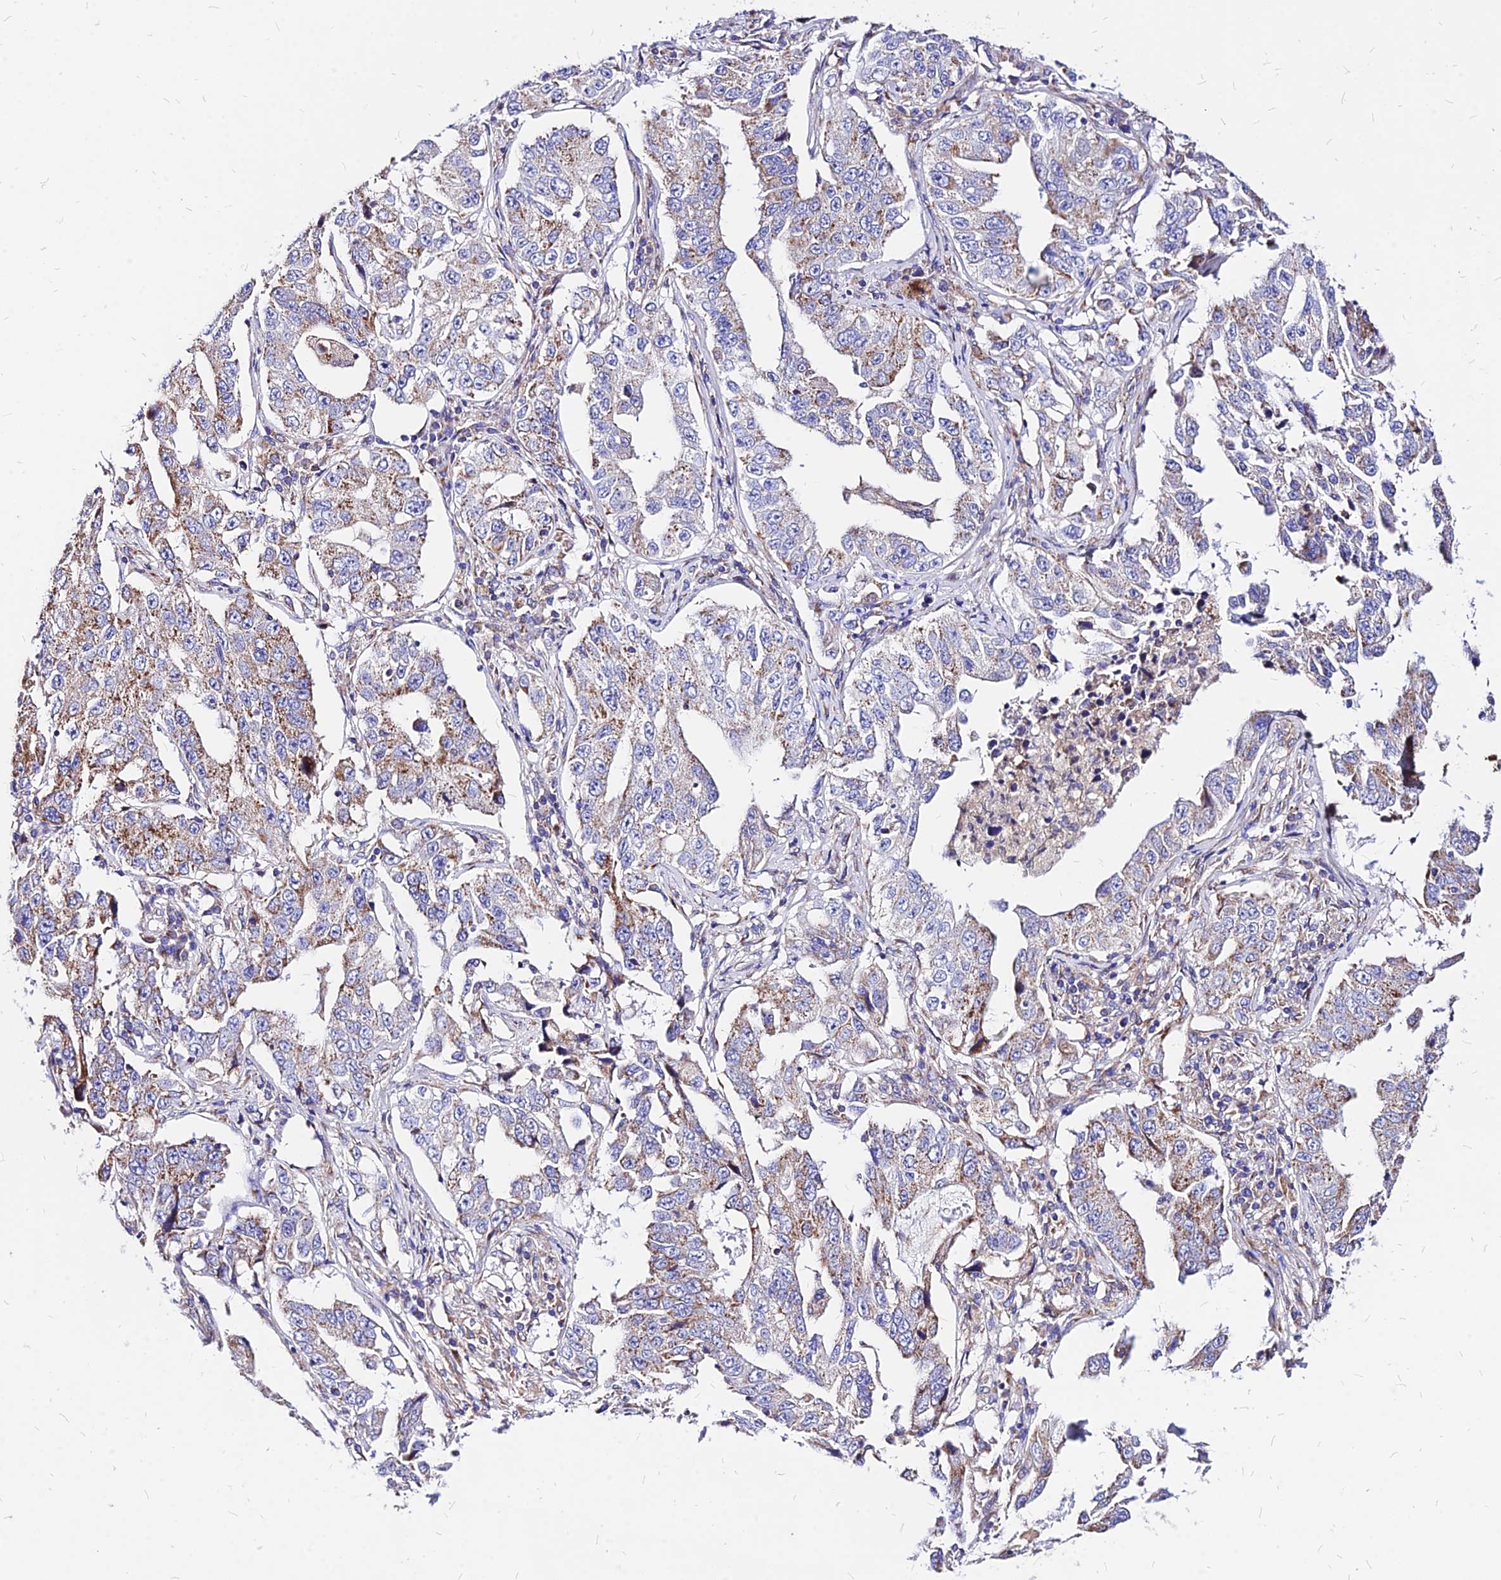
{"staining": {"intensity": "moderate", "quantity": ">75%", "location": "cytoplasmic/membranous"}, "tissue": "lung cancer", "cell_type": "Tumor cells", "image_type": "cancer", "snomed": [{"axis": "morphology", "description": "Adenocarcinoma, NOS"}, {"axis": "topography", "description": "Lung"}], "caption": "Immunohistochemistry (IHC) photomicrograph of neoplastic tissue: human lung cancer (adenocarcinoma) stained using IHC displays medium levels of moderate protein expression localized specifically in the cytoplasmic/membranous of tumor cells, appearing as a cytoplasmic/membranous brown color.", "gene": "MRPL3", "patient": {"sex": "female", "age": 51}}